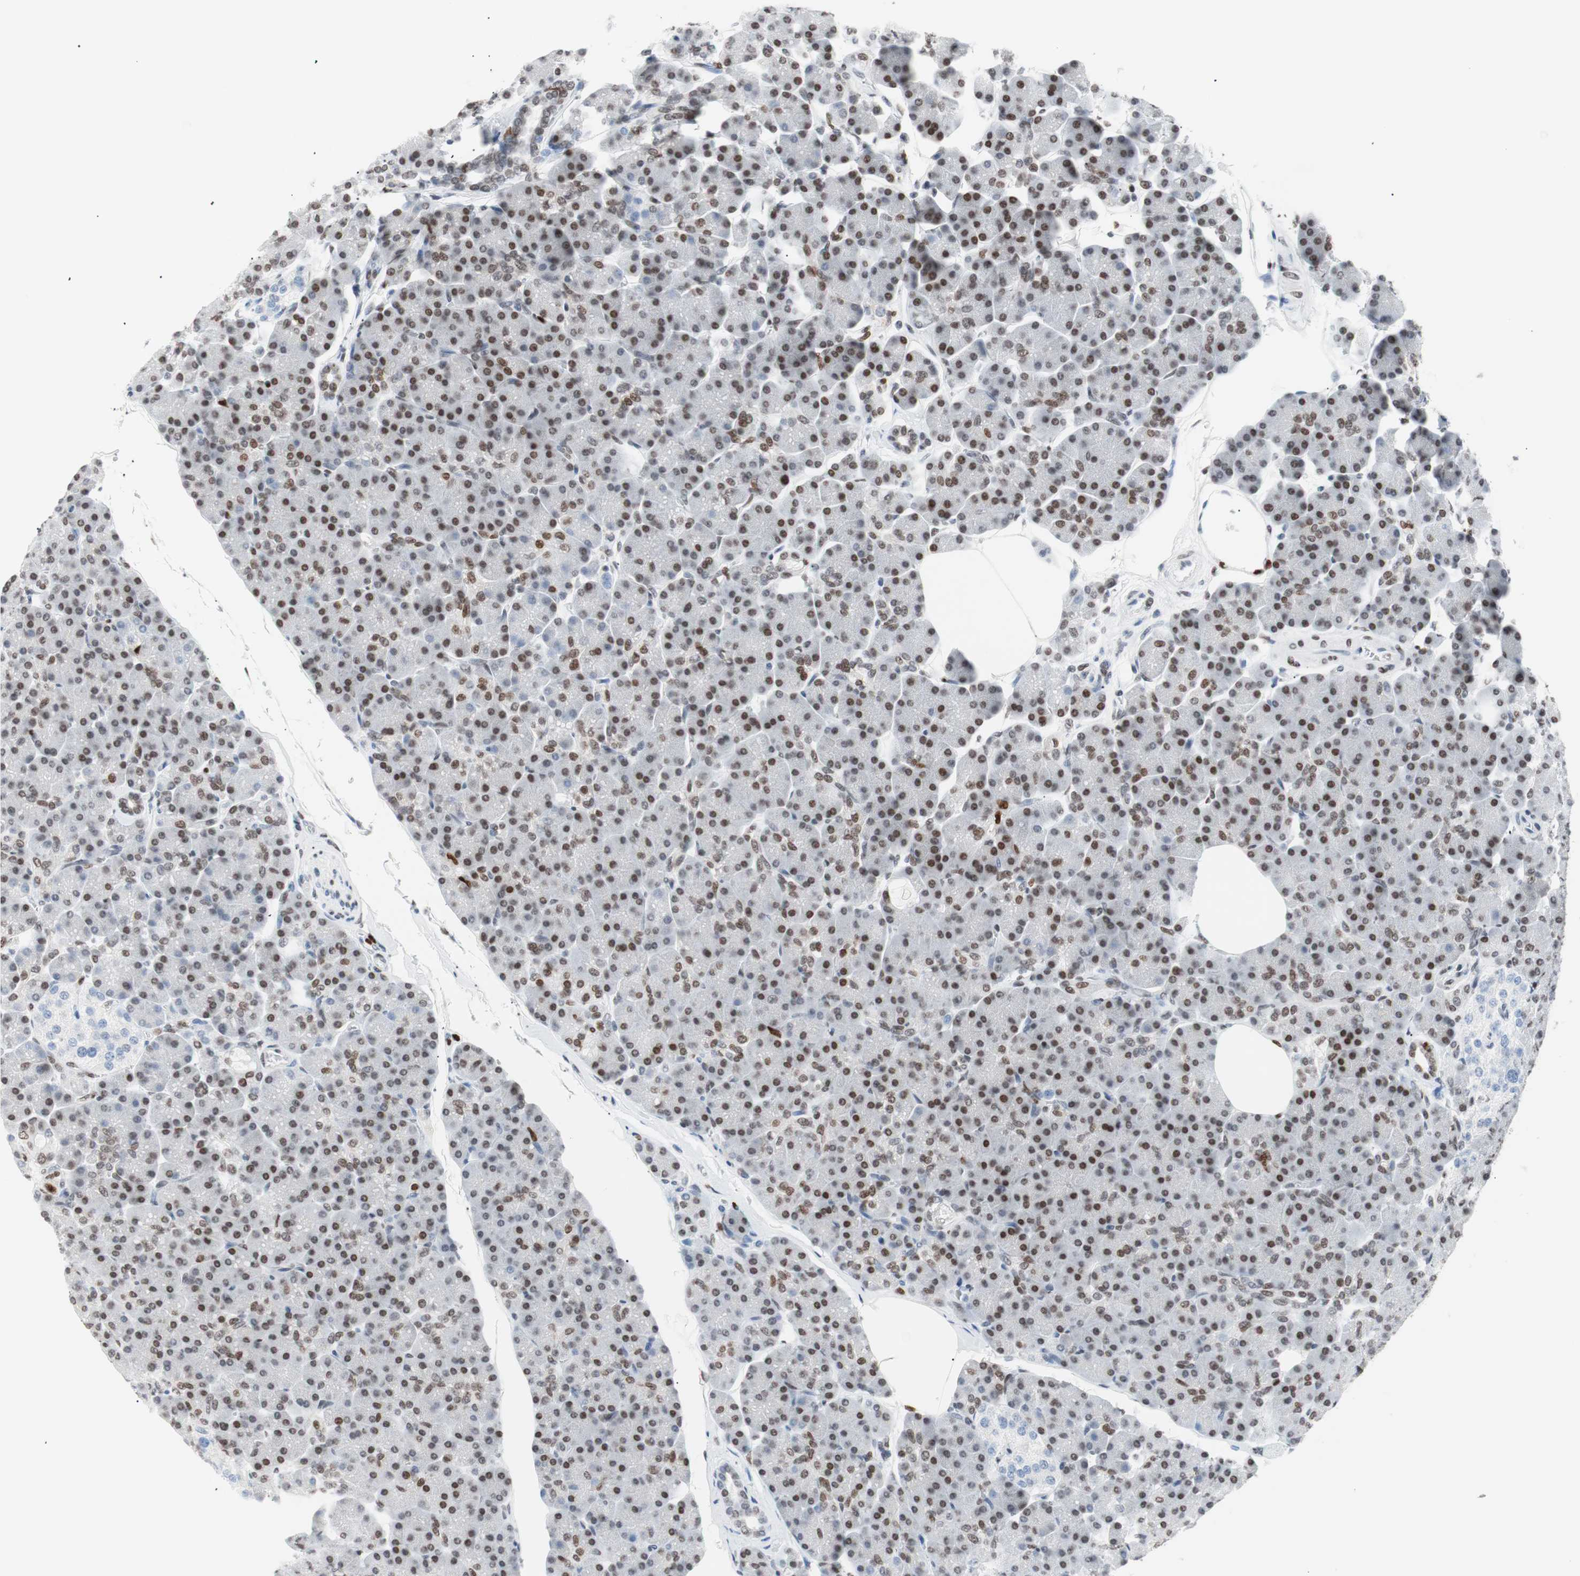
{"staining": {"intensity": "moderate", "quantity": ">75%", "location": "nuclear"}, "tissue": "pancreas", "cell_type": "Exocrine glandular cells", "image_type": "normal", "snomed": [{"axis": "morphology", "description": "Normal tissue, NOS"}, {"axis": "topography", "description": "Pancreas"}], "caption": "A photomicrograph showing moderate nuclear expression in approximately >75% of exocrine glandular cells in benign pancreas, as visualized by brown immunohistochemical staining.", "gene": "CEBPB", "patient": {"sex": "female", "age": 43}}